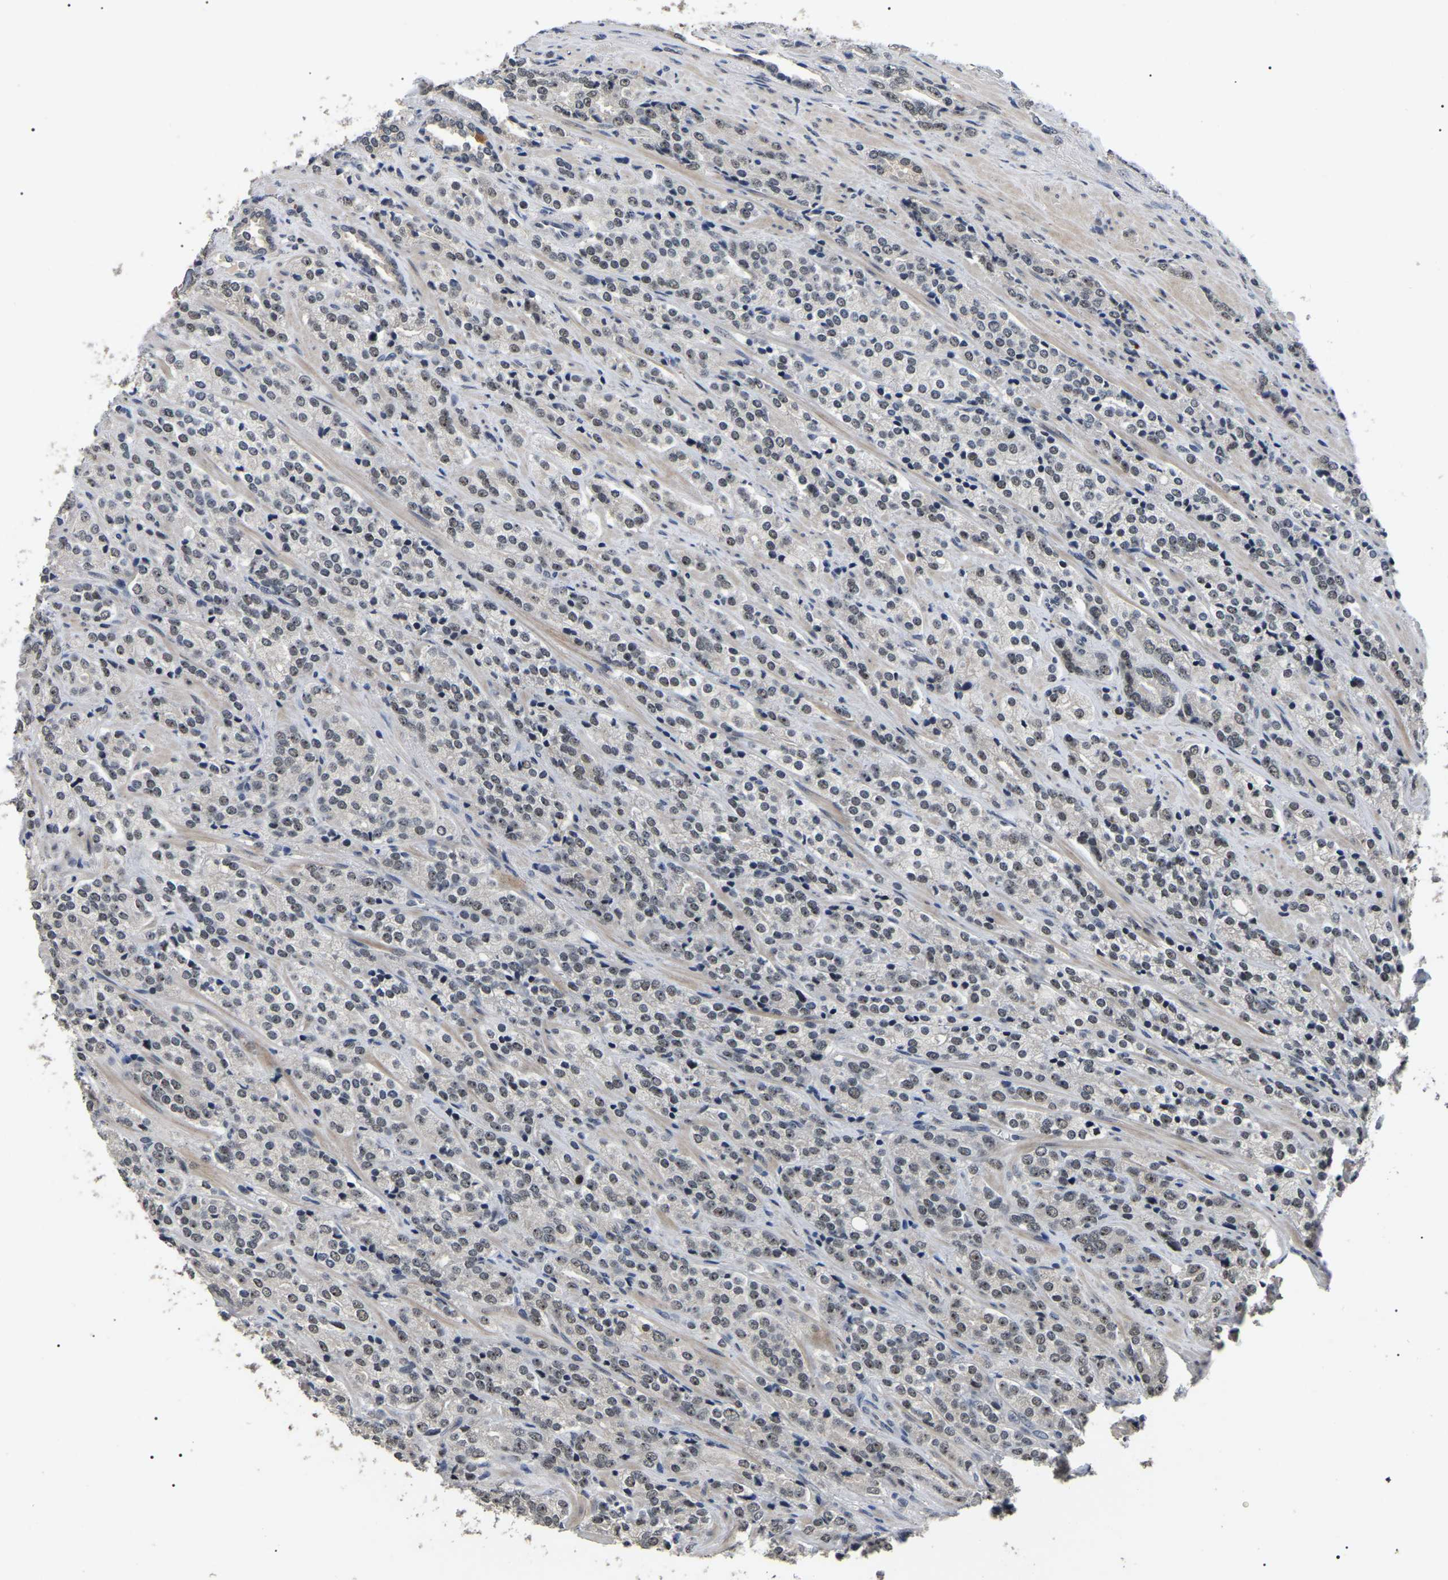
{"staining": {"intensity": "weak", "quantity": ">75%", "location": "nuclear"}, "tissue": "prostate cancer", "cell_type": "Tumor cells", "image_type": "cancer", "snomed": [{"axis": "morphology", "description": "Adenocarcinoma, High grade"}, {"axis": "topography", "description": "Prostate"}], "caption": "Immunohistochemistry histopathology image of human prostate cancer (high-grade adenocarcinoma) stained for a protein (brown), which reveals low levels of weak nuclear expression in about >75% of tumor cells.", "gene": "PPM1E", "patient": {"sex": "male", "age": 71}}